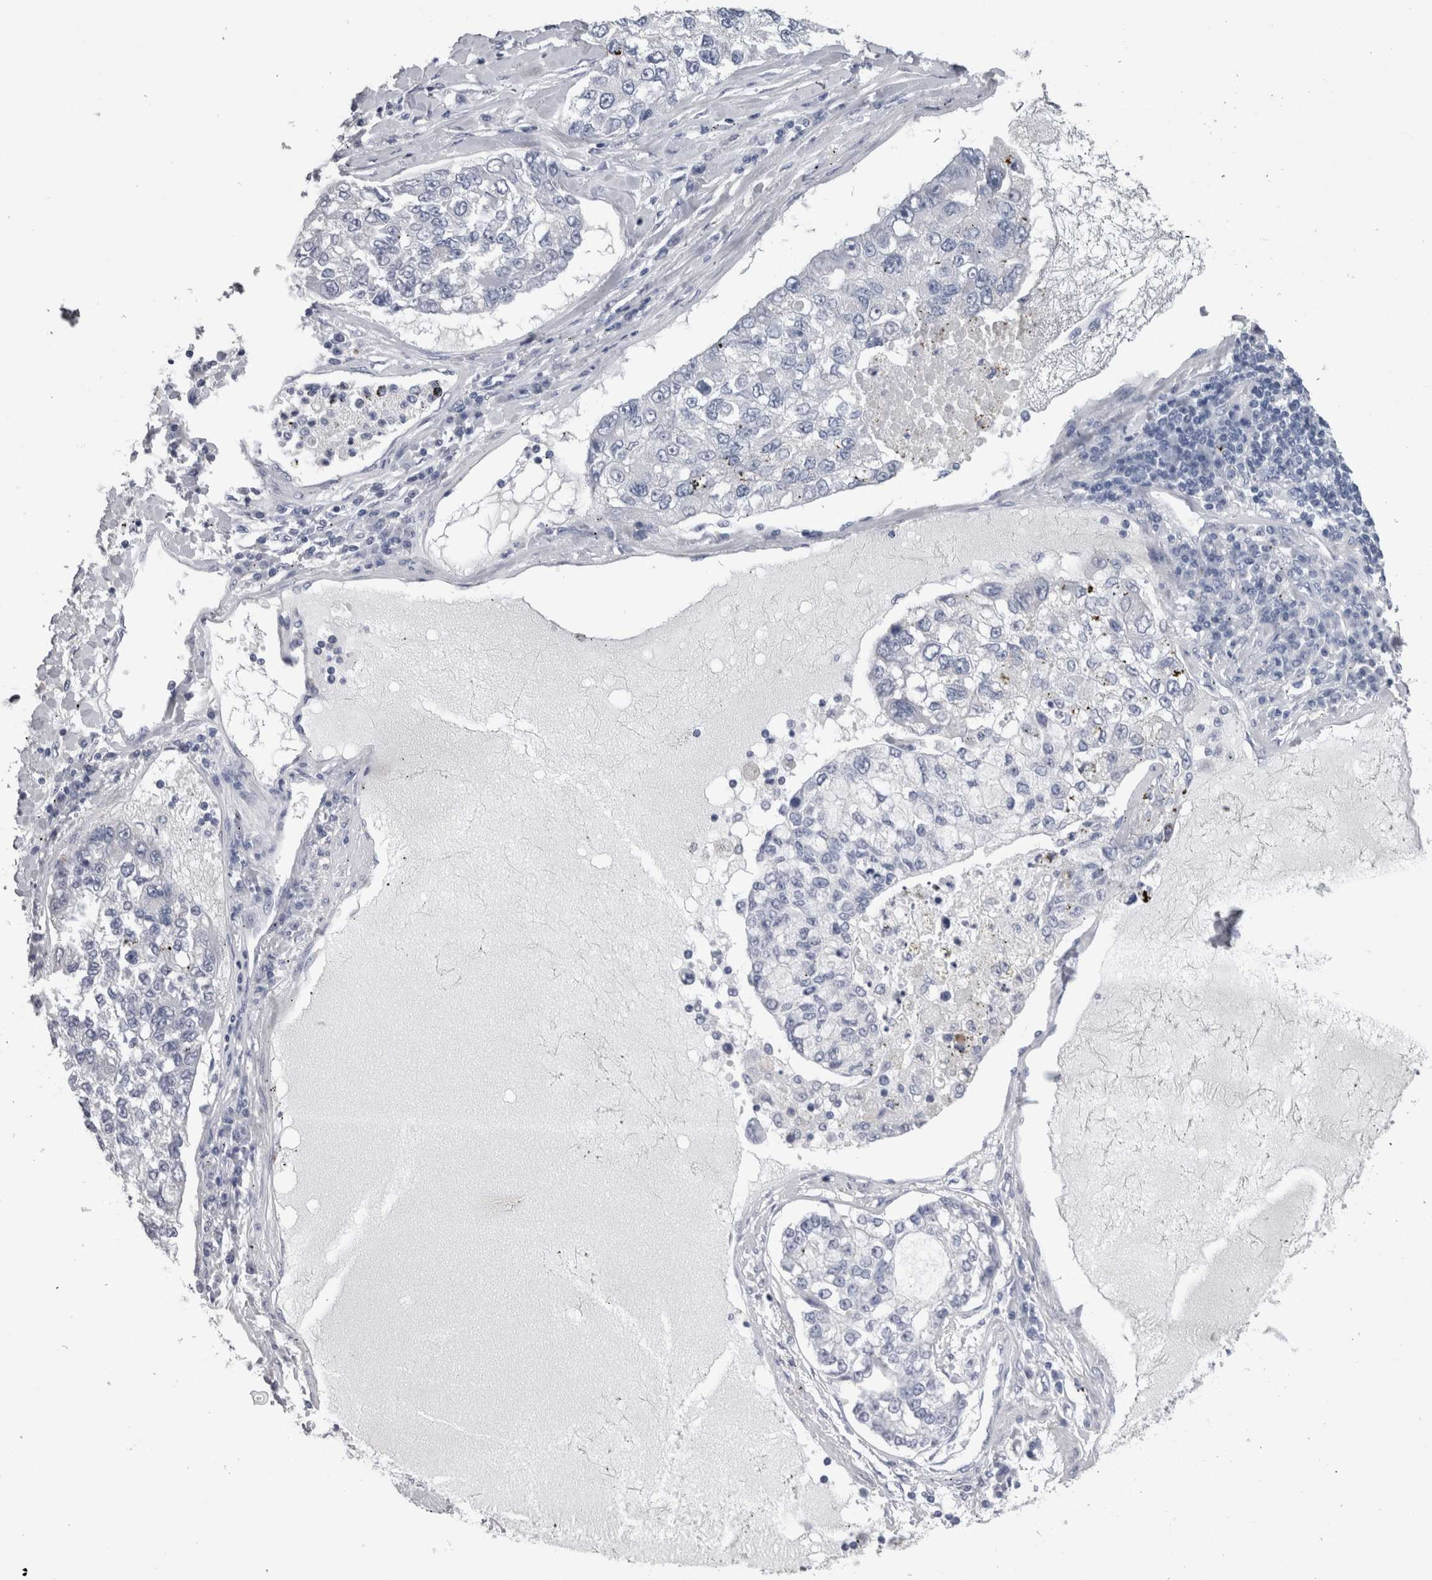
{"staining": {"intensity": "negative", "quantity": "none", "location": "none"}, "tissue": "lung cancer", "cell_type": "Tumor cells", "image_type": "cancer", "snomed": [{"axis": "morphology", "description": "Adenocarcinoma, NOS"}, {"axis": "topography", "description": "Lung"}], "caption": "High power microscopy micrograph of an IHC photomicrograph of lung cancer (adenocarcinoma), revealing no significant staining in tumor cells.", "gene": "CA8", "patient": {"sex": "male", "age": 49}}